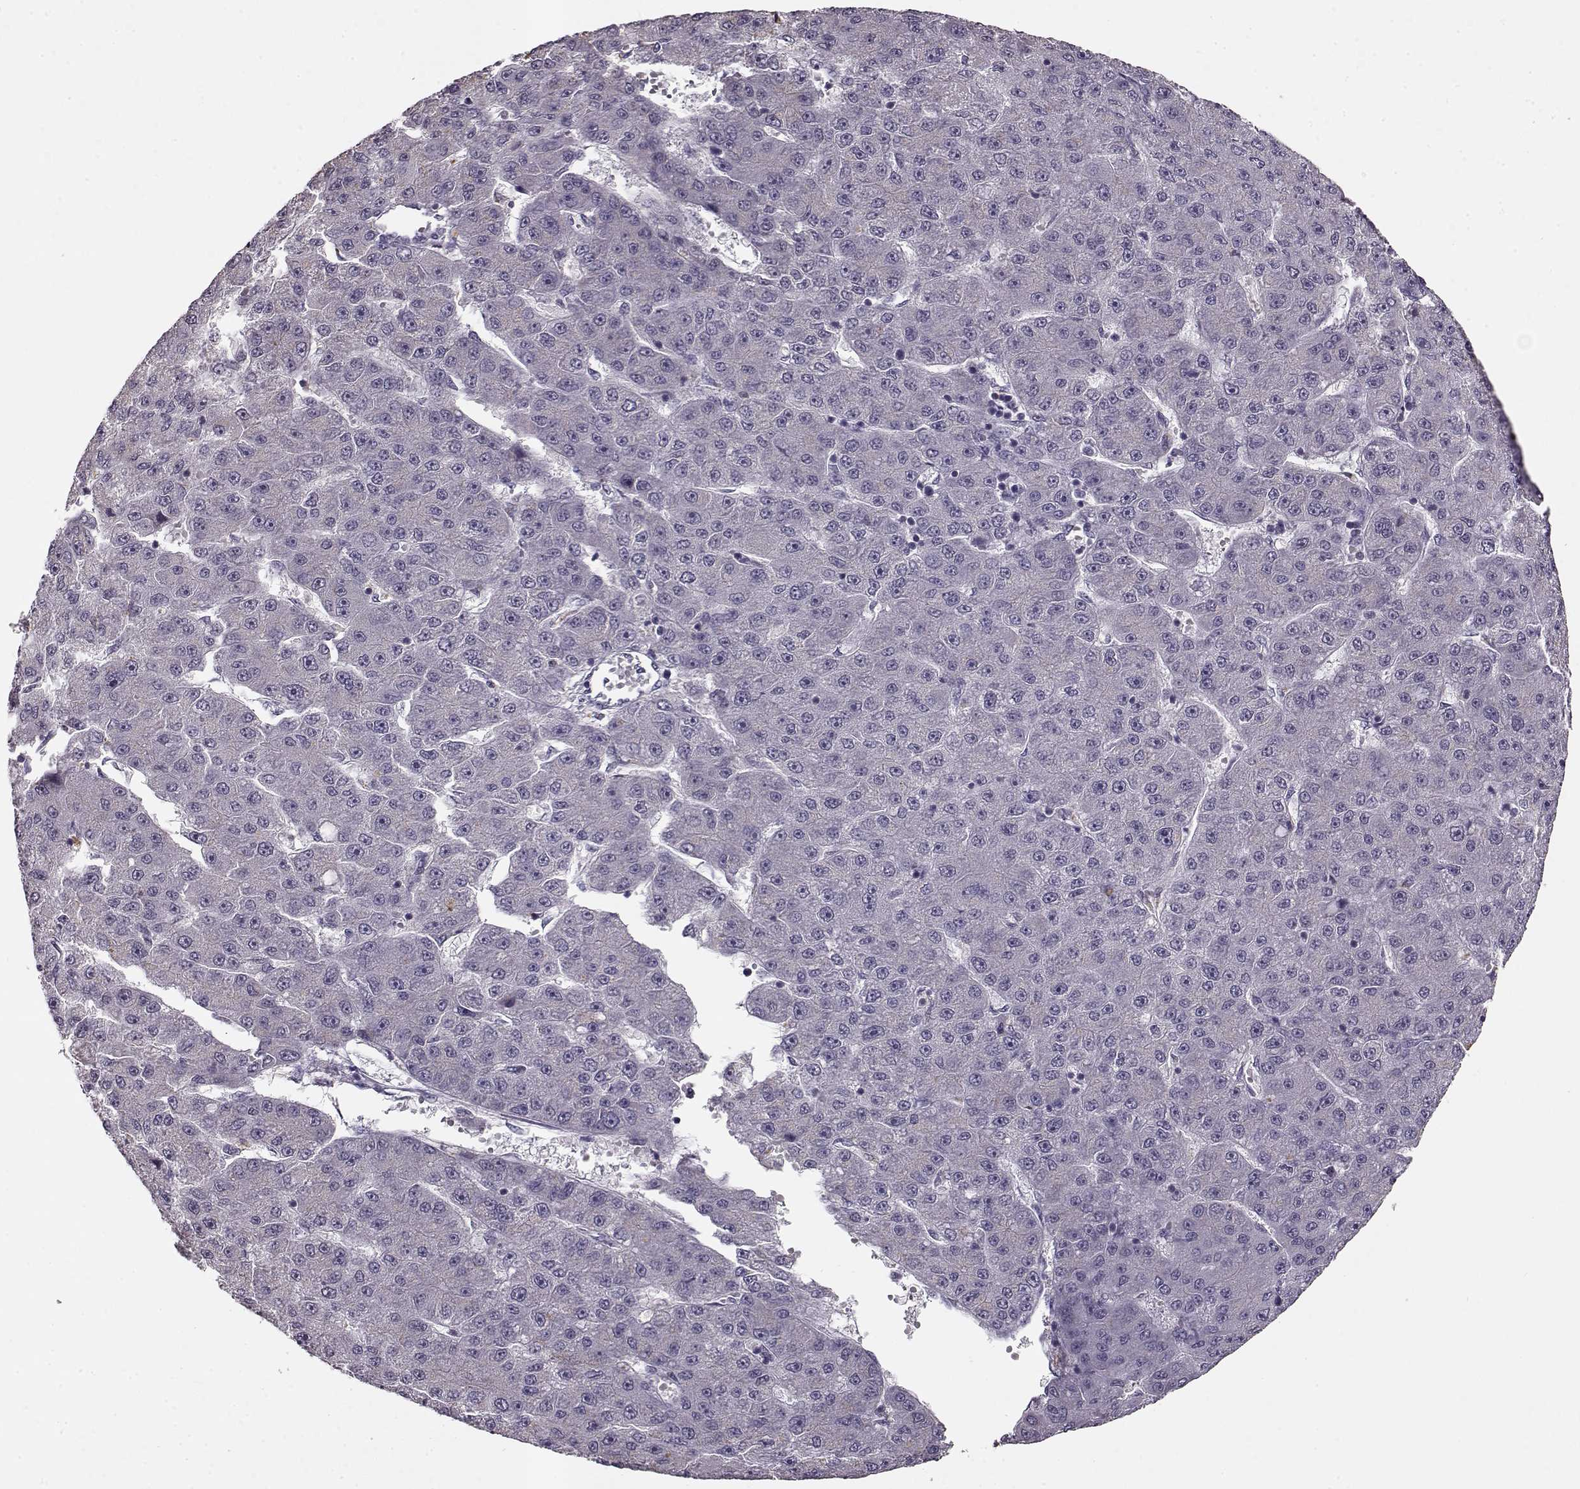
{"staining": {"intensity": "negative", "quantity": "none", "location": "none"}, "tissue": "liver cancer", "cell_type": "Tumor cells", "image_type": "cancer", "snomed": [{"axis": "morphology", "description": "Carcinoma, Hepatocellular, NOS"}, {"axis": "topography", "description": "Liver"}], "caption": "Image shows no significant protein positivity in tumor cells of liver cancer (hepatocellular carcinoma).", "gene": "RP1L1", "patient": {"sex": "male", "age": 67}}